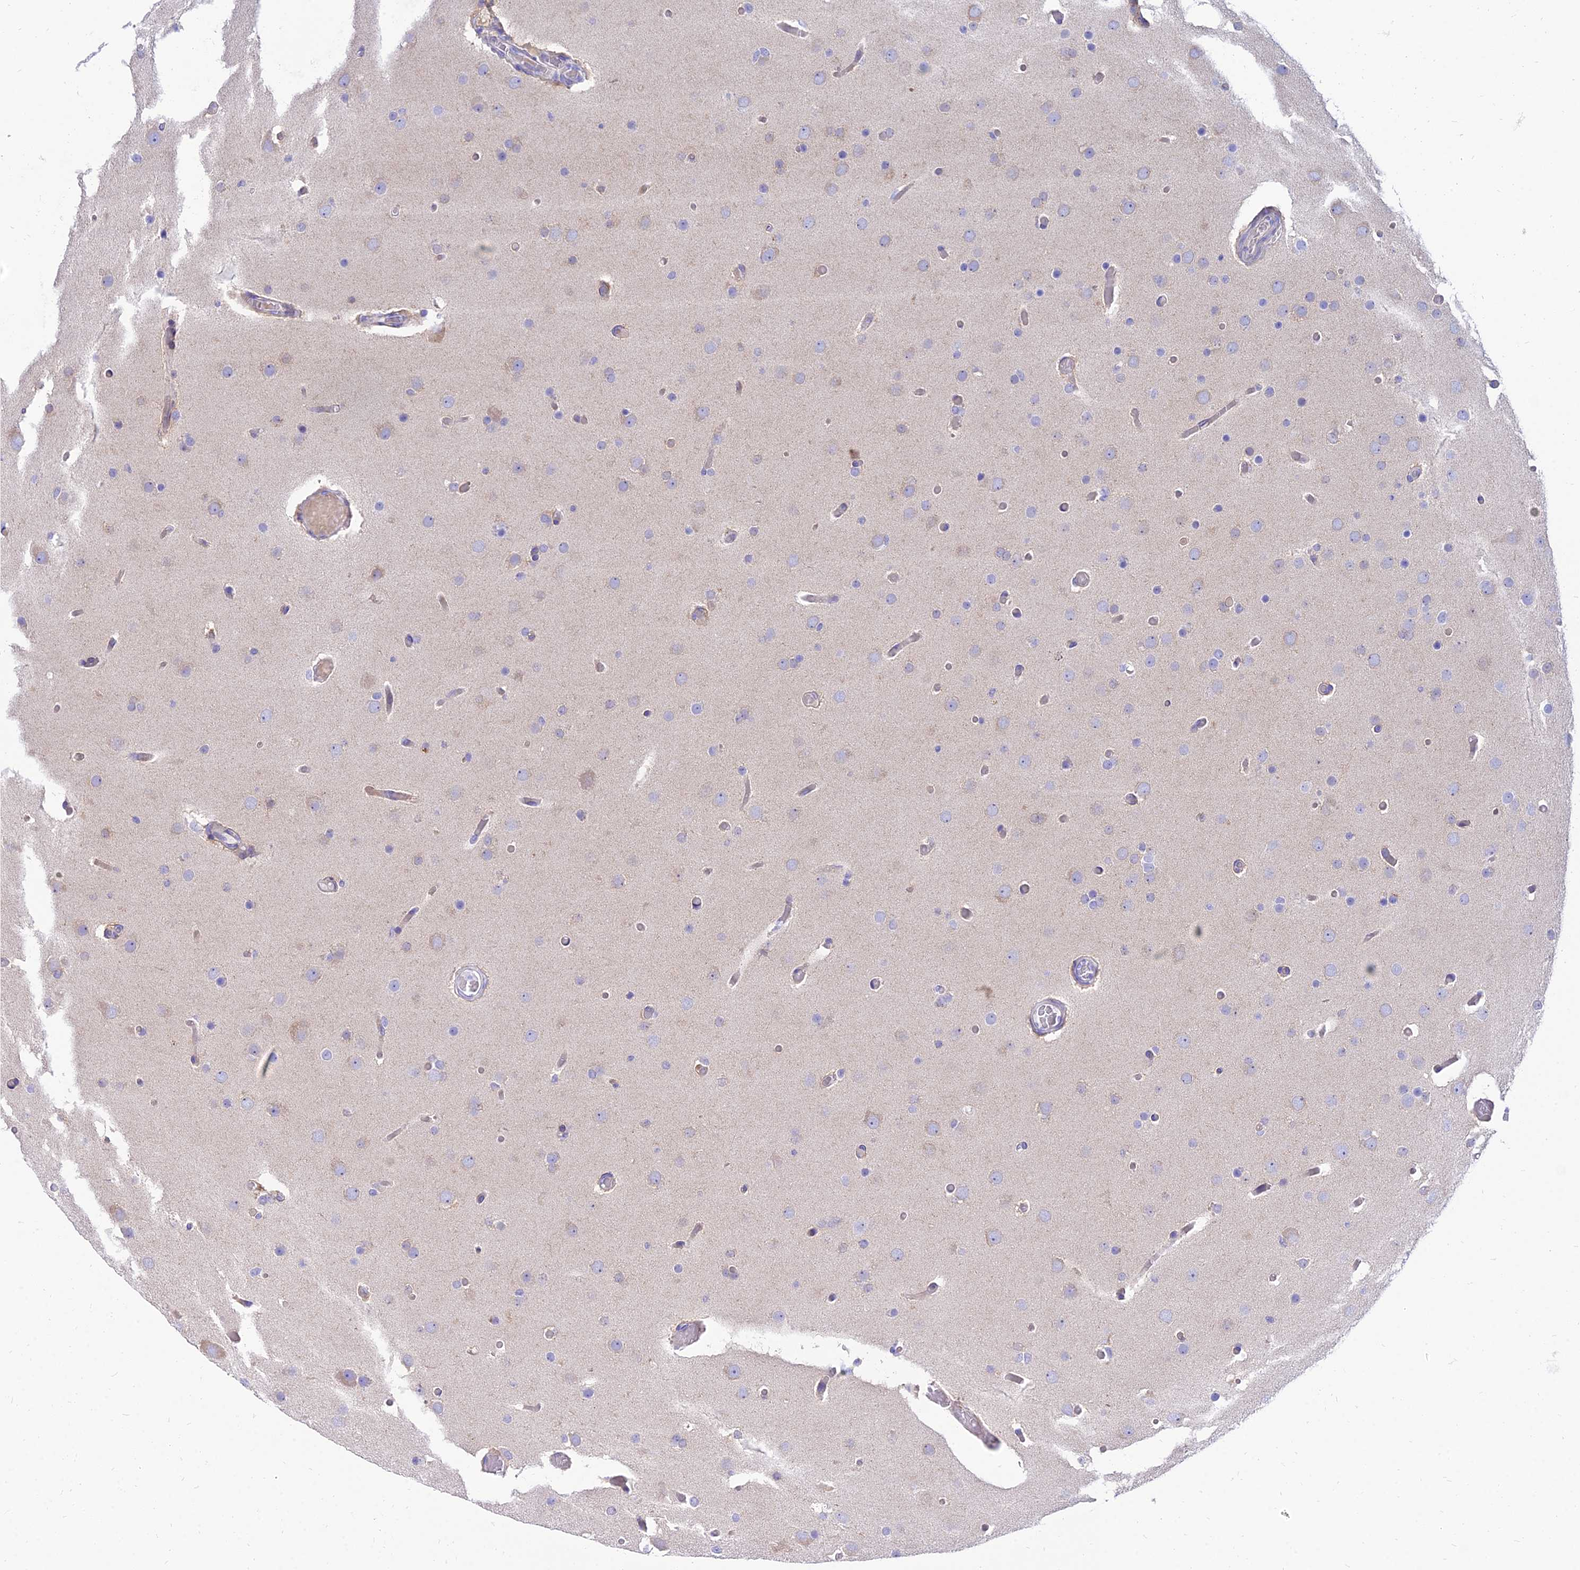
{"staining": {"intensity": "negative", "quantity": "none", "location": "none"}, "tissue": "glioma", "cell_type": "Tumor cells", "image_type": "cancer", "snomed": [{"axis": "morphology", "description": "Glioma, malignant, High grade"}, {"axis": "topography", "description": "Cerebral cortex"}], "caption": "DAB (3,3'-diaminobenzidine) immunohistochemical staining of glioma displays no significant expression in tumor cells.", "gene": "TAC3", "patient": {"sex": "female", "age": 36}}